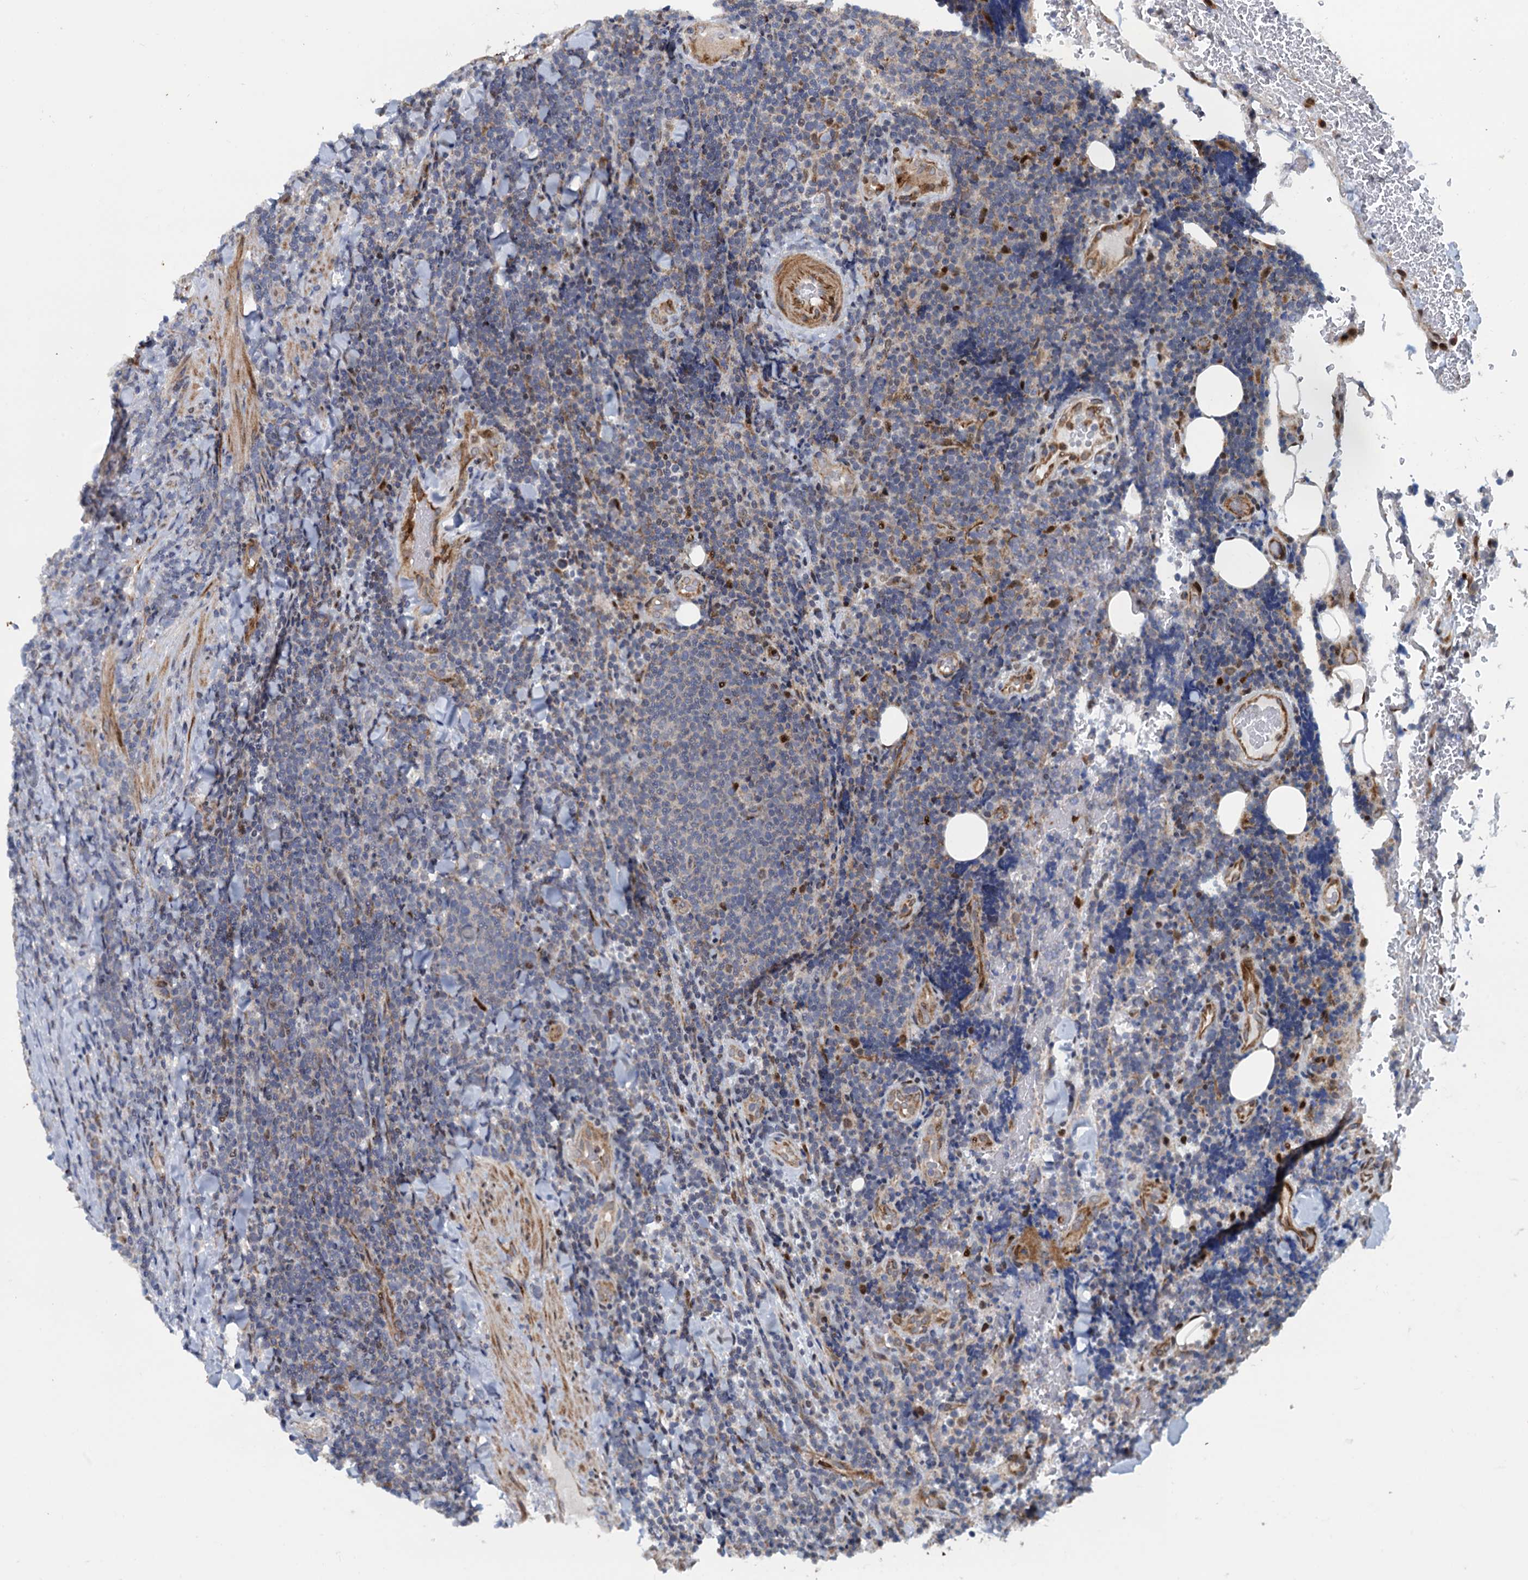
{"staining": {"intensity": "negative", "quantity": "none", "location": "none"}, "tissue": "lymphoma", "cell_type": "Tumor cells", "image_type": "cancer", "snomed": [{"axis": "morphology", "description": "Malignant lymphoma, non-Hodgkin's type, Low grade"}, {"axis": "topography", "description": "Lymph node"}], "caption": "Protein analysis of lymphoma exhibits no significant staining in tumor cells.", "gene": "ATOSA", "patient": {"sex": "male", "age": 66}}